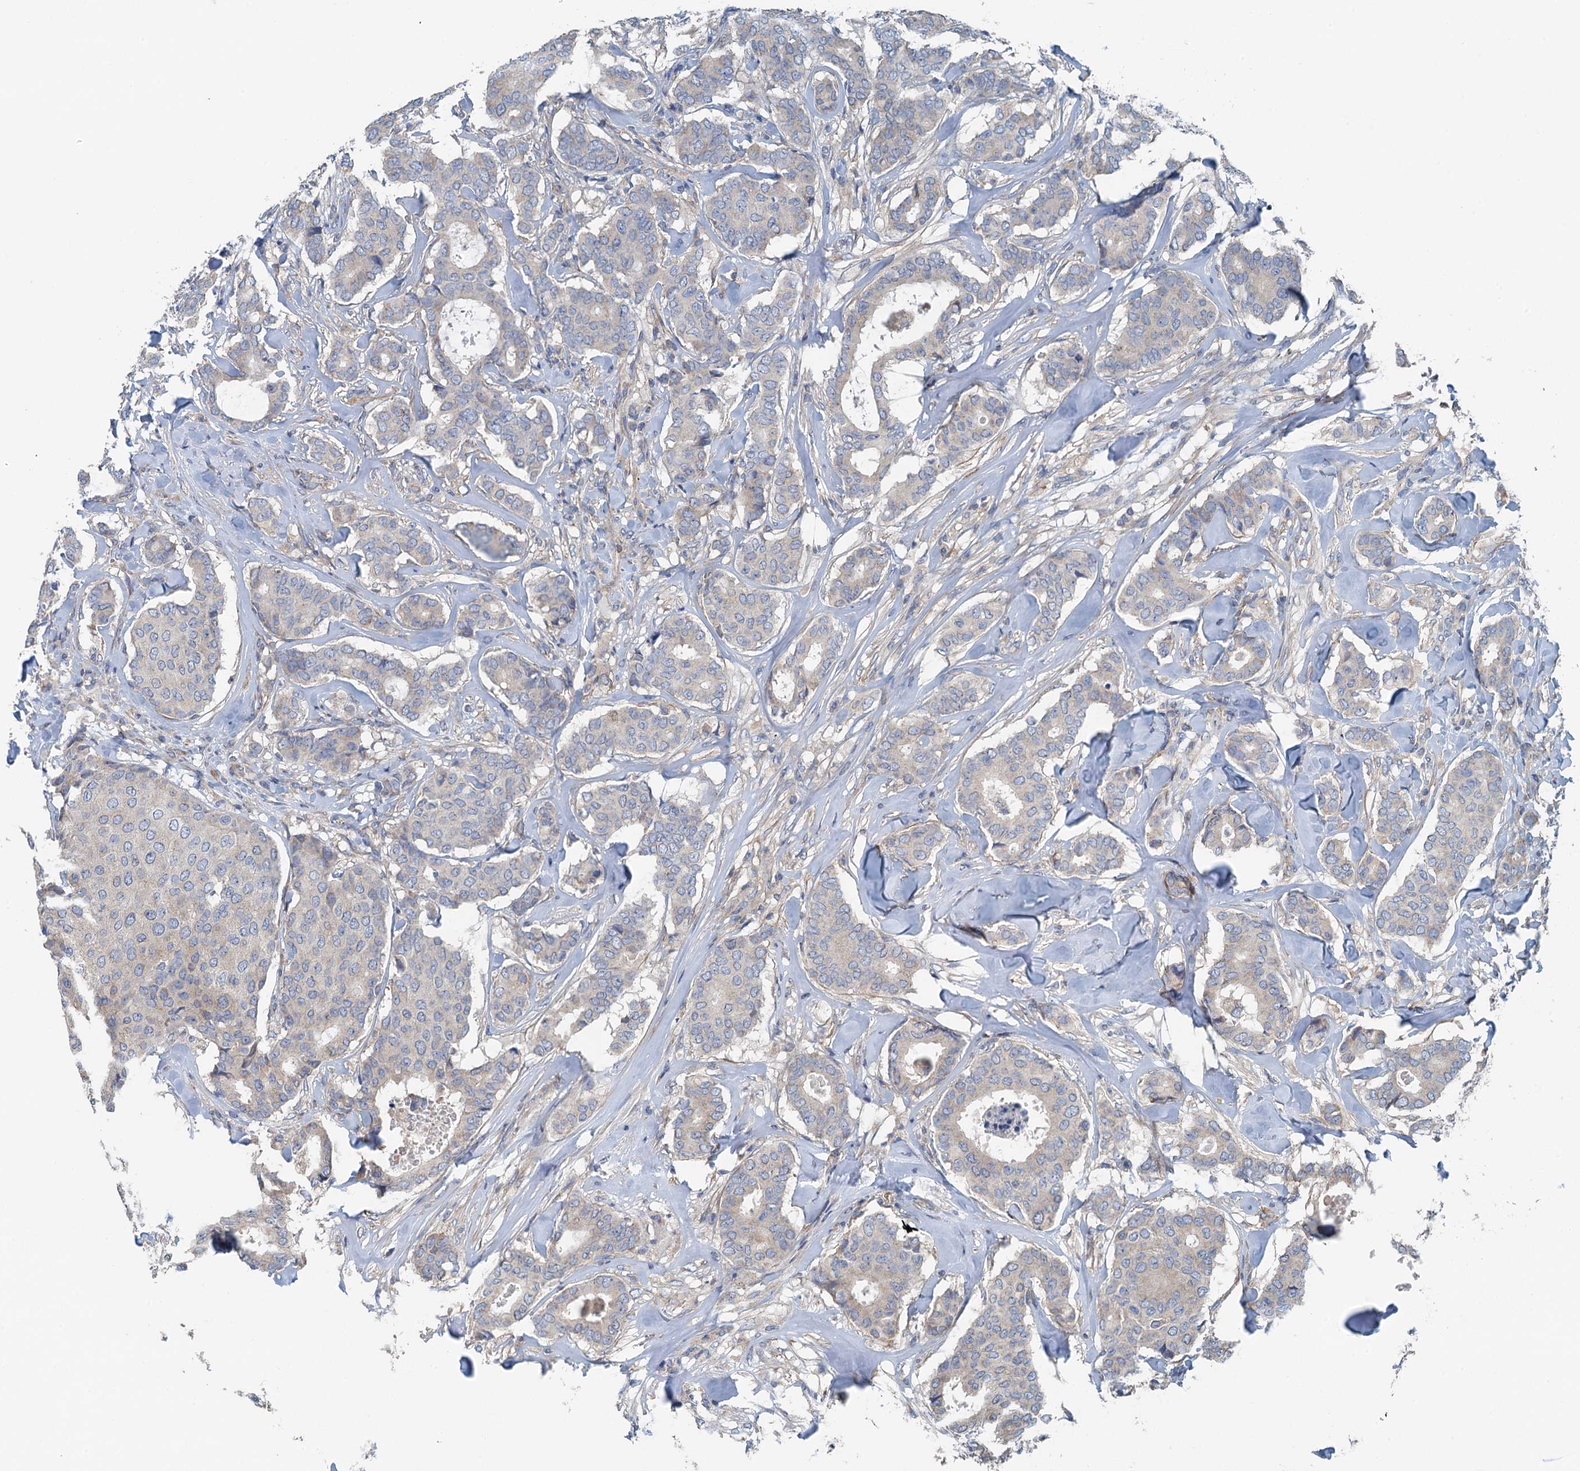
{"staining": {"intensity": "negative", "quantity": "none", "location": "none"}, "tissue": "breast cancer", "cell_type": "Tumor cells", "image_type": "cancer", "snomed": [{"axis": "morphology", "description": "Duct carcinoma"}, {"axis": "topography", "description": "Breast"}], "caption": "A high-resolution histopathology image shows immunohistochemistry staining of invasive ductal carcinoma (breast), which reveals no significant positivity in tumor cells.", "gene": "PPP1R14D", "patient": {"sex": "female", "age": 75}}